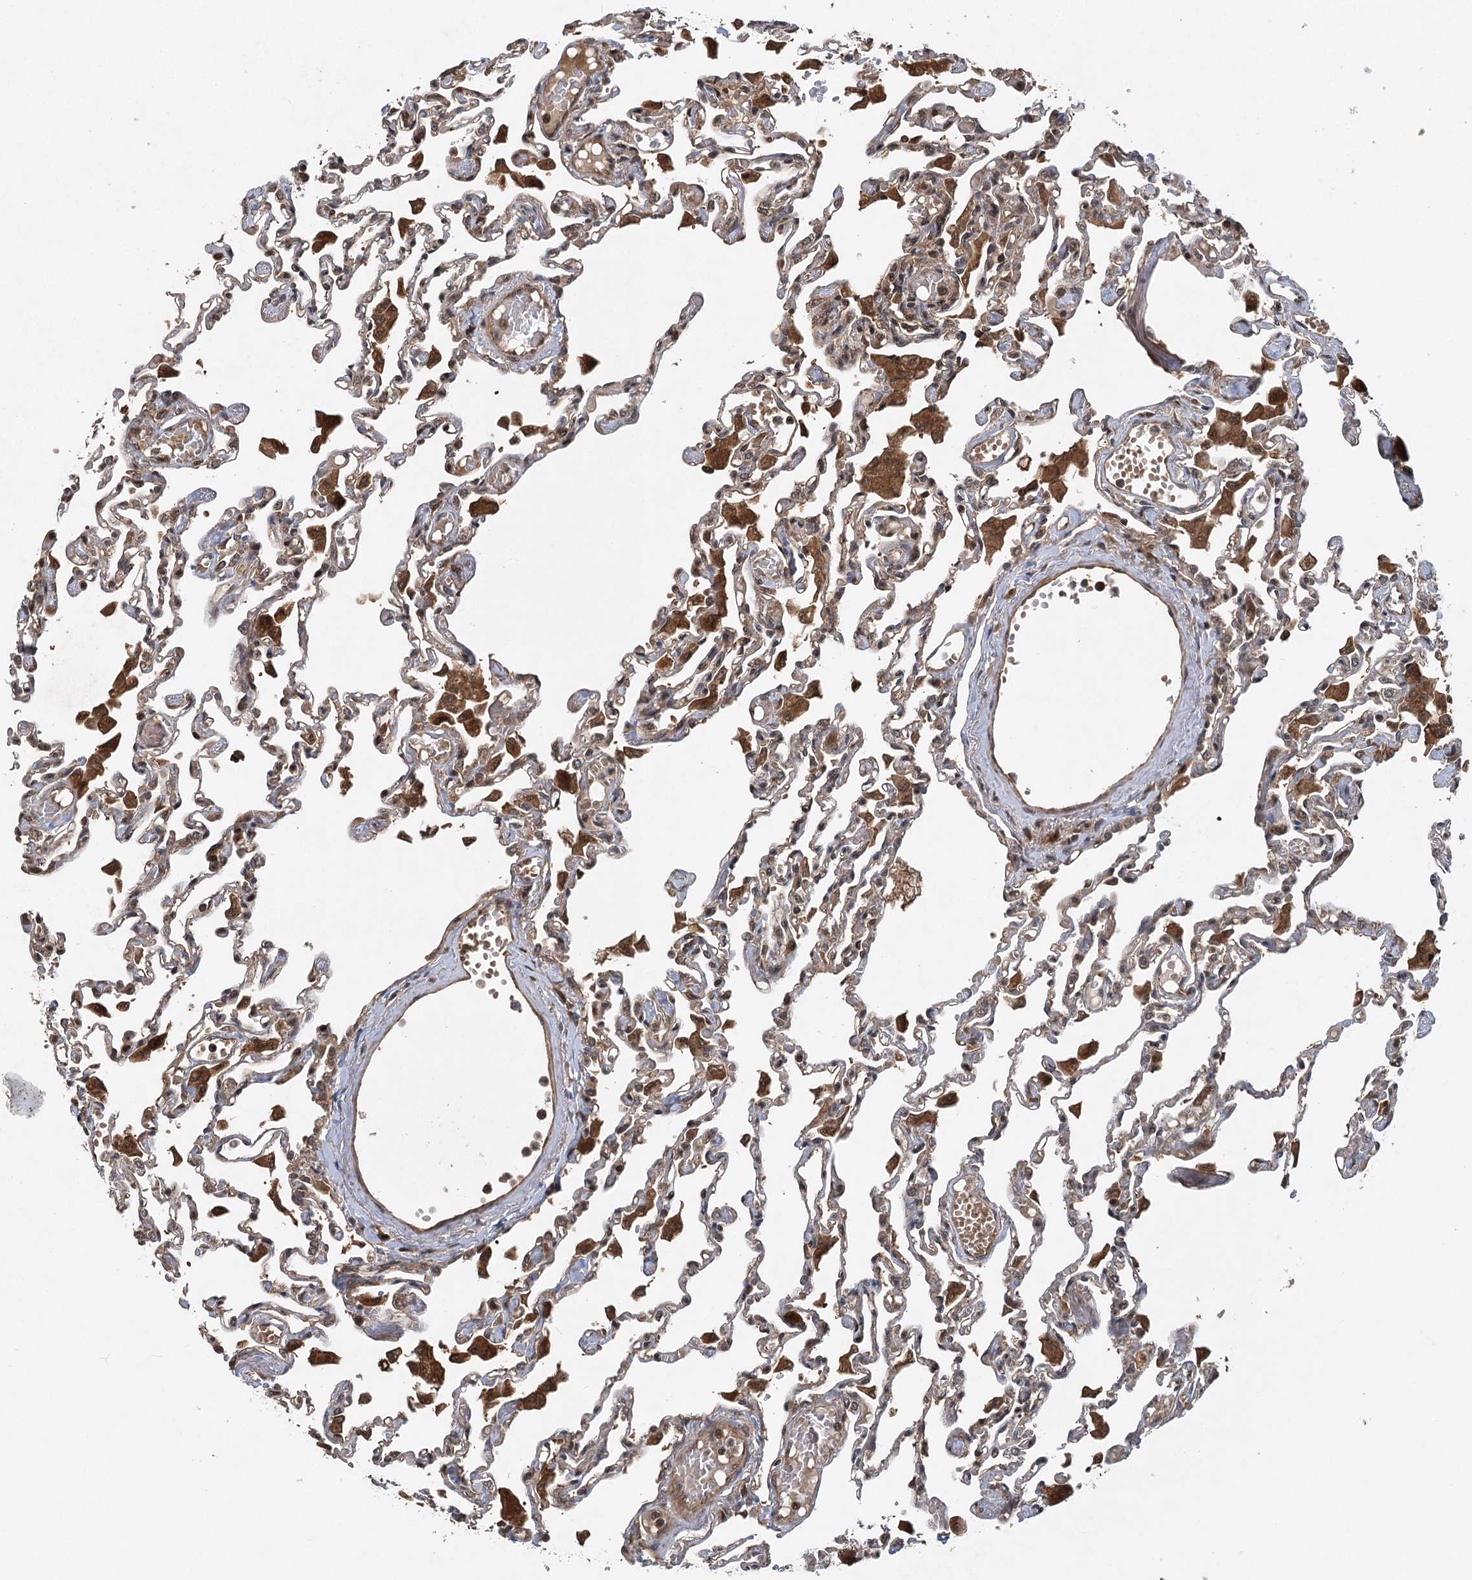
{"staining": {"intensity": "weak", "quantity": ">75%", "location": "cytoplasmic/membranous"}, "tissue": "lung", "cell_type": "Alveolar cells", "image_type": "normal", "snomed": [{"axis": "morphology", "description": "Normal tissue, NOS"}, {"axis": "topography", "description": "Bronchus"}, {"axis": "topography", "description": "Lung"}], "caption": "There is low levels of weak cytoplasmic/membranous staining in alveolar cells of benign lung, as demonstrated by immunohistochemical staining (brown color).", "gene": "INSIG2", "patient": {"sex": "female", "age": 49}}